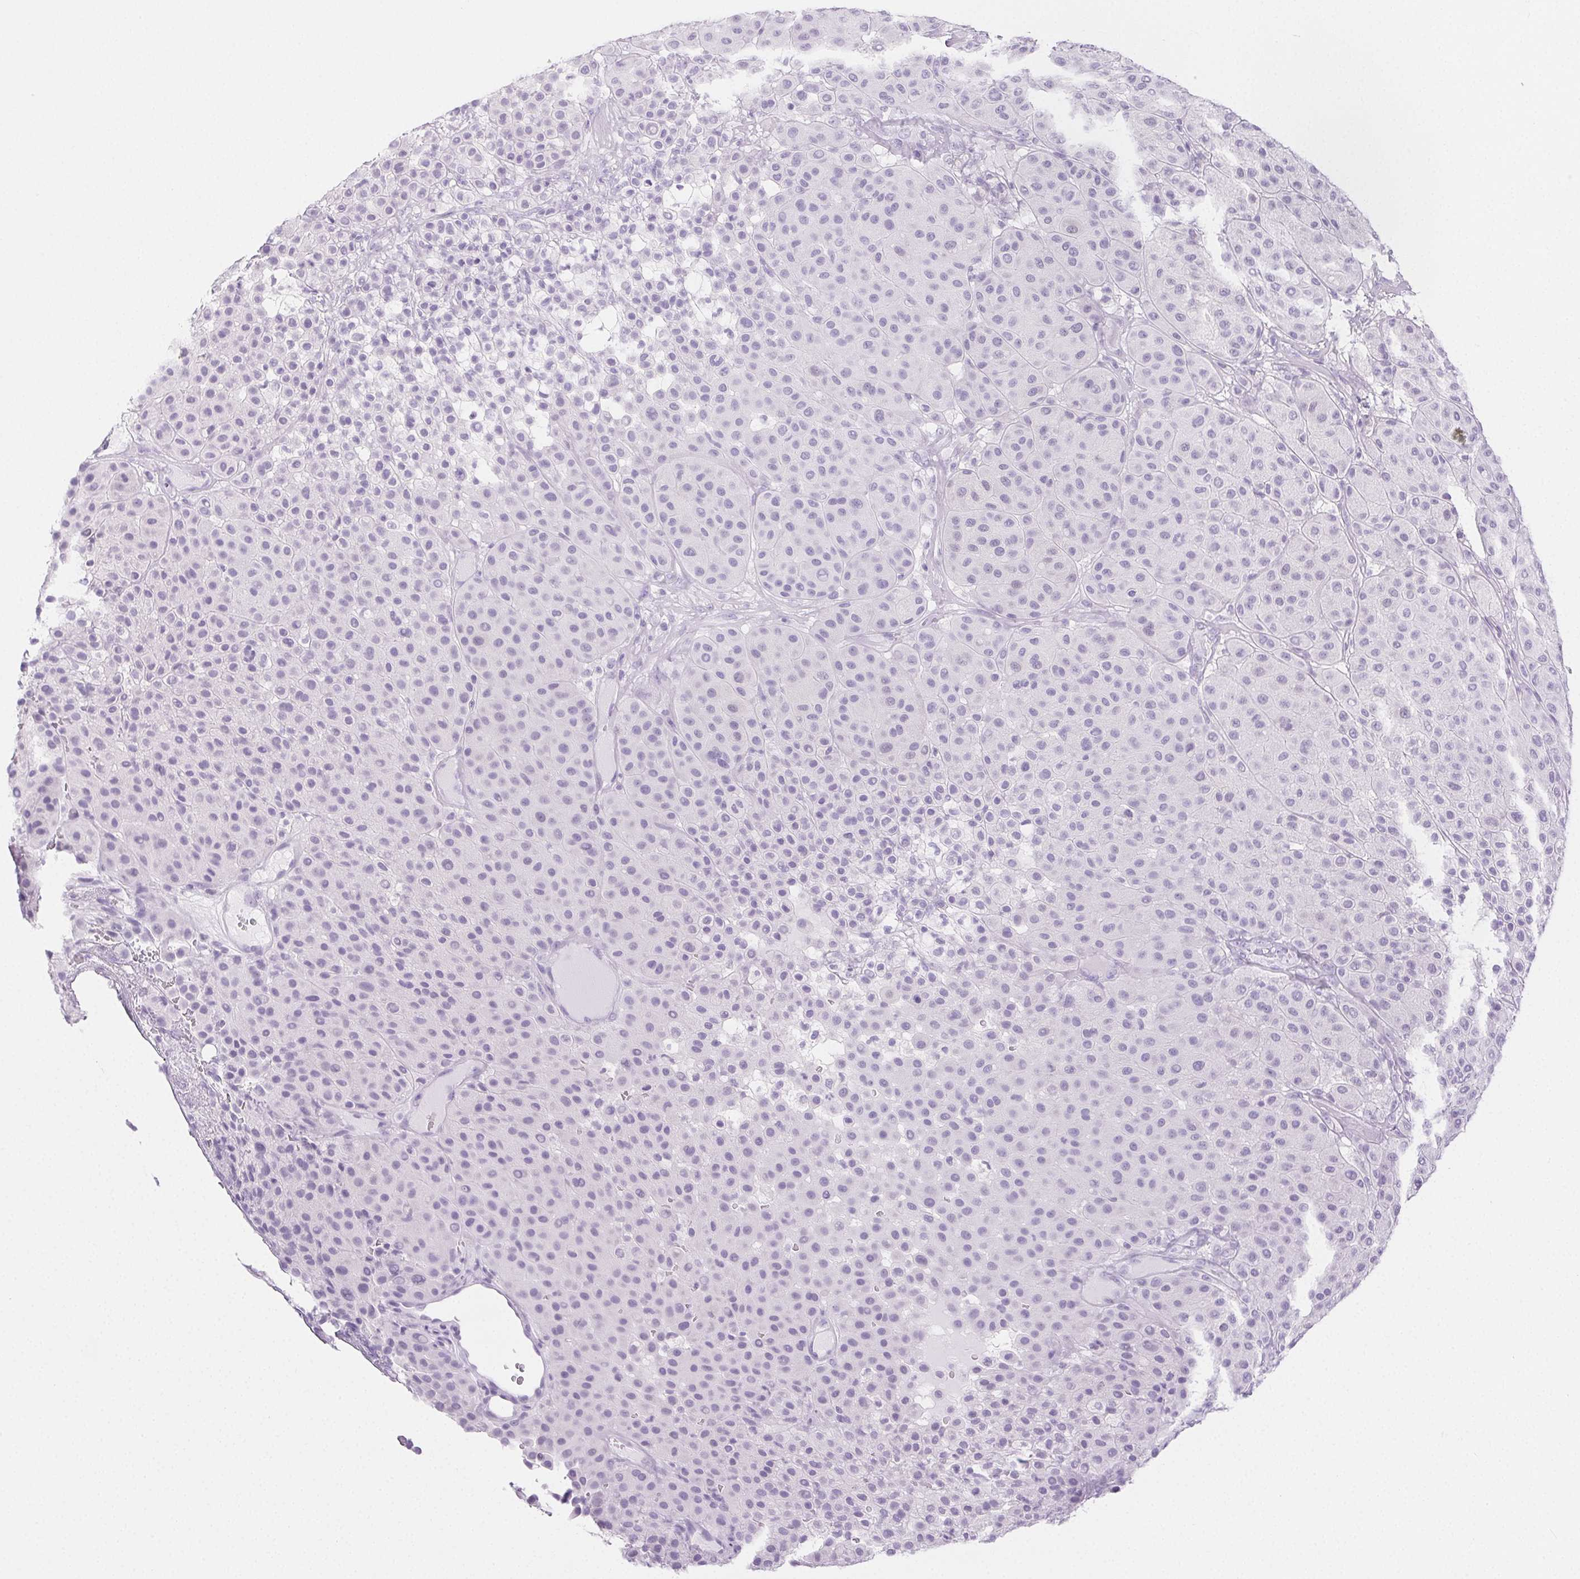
{"staining": {"intensity": "negative", "quantity": "none", "location": "none"}, "tissue": "melanoma", "cell_type": "Tumor cells", "image_type": "cancer", "snomed": [{"axis": "morphology", "description": "Malignant melanoma, Metastatic site"}, {"axis": "topography", "description": "Smooth muscle"}], "caption": "This is a photomicrograph of immunohistochemistry (IHC) staining of malignant melanoma (metastatic site), which shows no positivity in tumor cells. (Stains: DAB immunohistochemistry (IHC) with hematoxylin counter stain, Microscopy: brightfield microscopy at high magnification).", "gene": "SPRR3", "patient": {"sex": "male", "age": 41}}